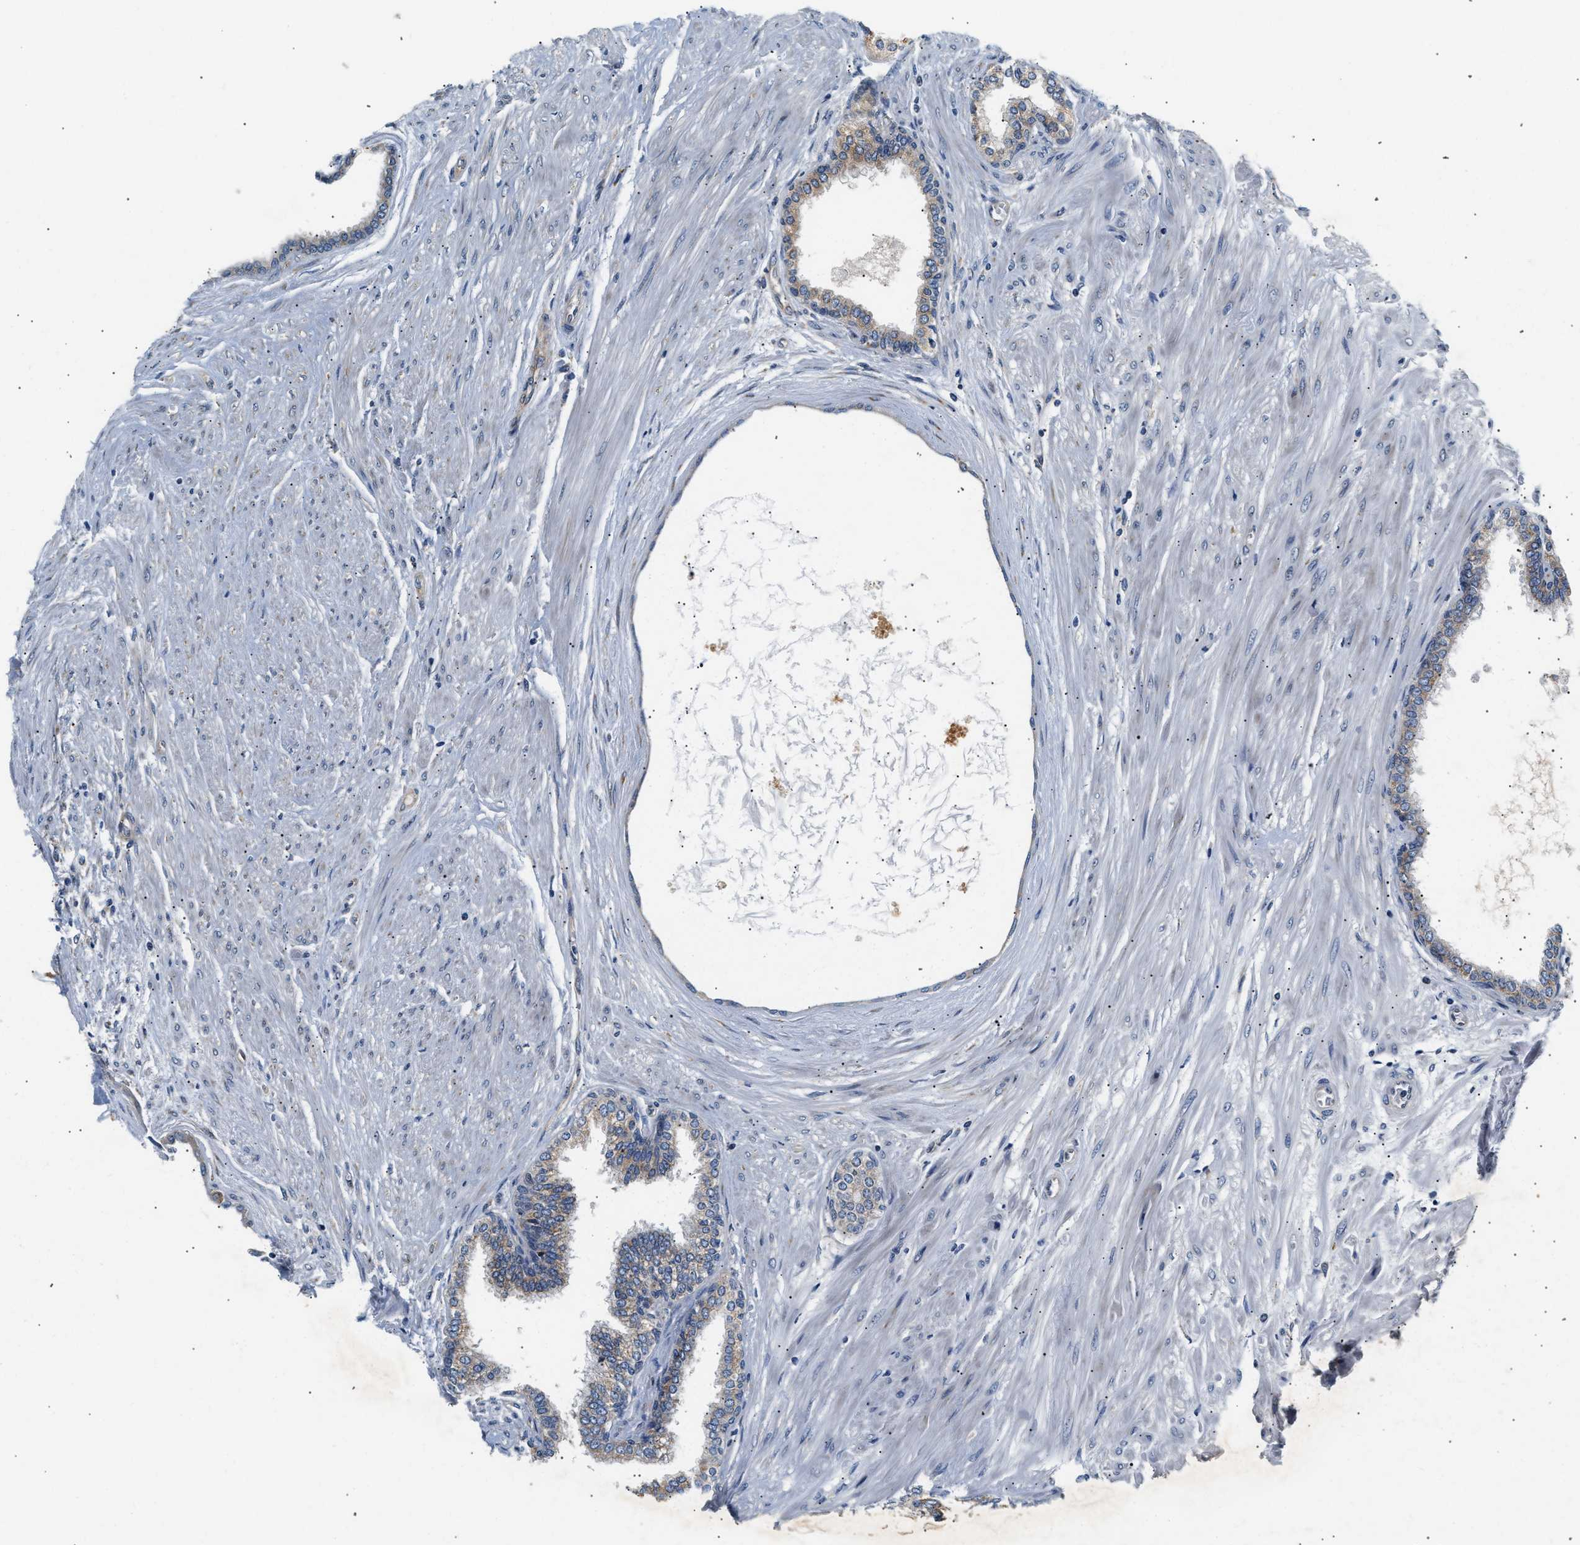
{"staining": {"intensity": "weak", "quantity": "25%-75%", "location": "cytoplasmic/membranous"}, "tissue": "prostate cancer", "cell_type": "Tumor cells", "image_type": "cancer", "snomed": [{"axis": "morphology", "description": "Adenocarcinoma, Low grade"}, {"axis": "topography", "description": "Prostate"}], "caption": "Prostate low-grade adenocarcinoma stained with a brown dye demonstrates weak cytoplasmic/membranous positive staining in approximately 25%-75% of tumor cells.", "gene": "IFT74", "patient": {"sex": "male", "age": 52}}